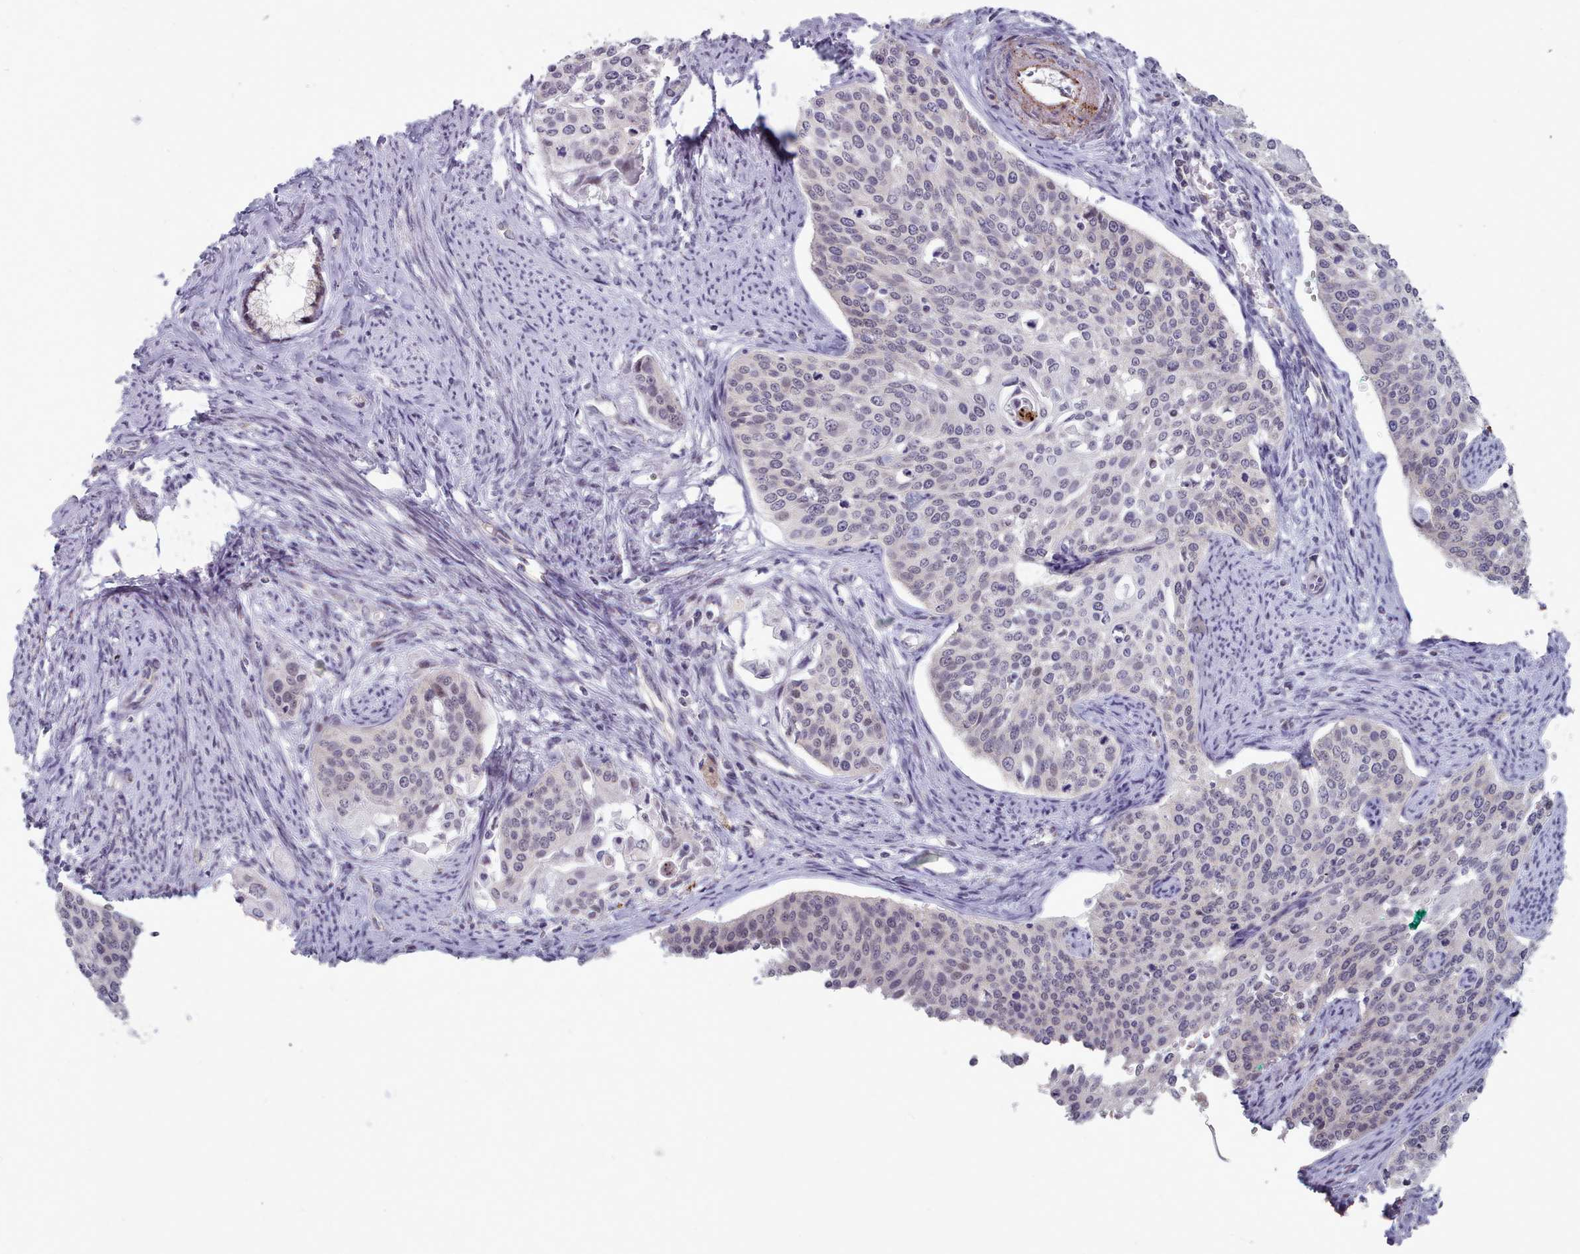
{"staining": {"intensity": "weak", "quantity": "<25%", "location": "cytoplasmic/membranous"}, "tissue": "cervical cancer", "cell_type": "Tumor cells", "image_type": "cancer", "snomed": [{"axis": "morphology", "description": "Squamous cell carcinoma, NOS"}, {"axis": "topography", "description": "Cervix"}], "caption": "There is no significant staining in tumor cells of cervical cancer (squamous cell carcinoma).", "gene": "TRARG1", "patient": {"sex": "female", "age": 44}}